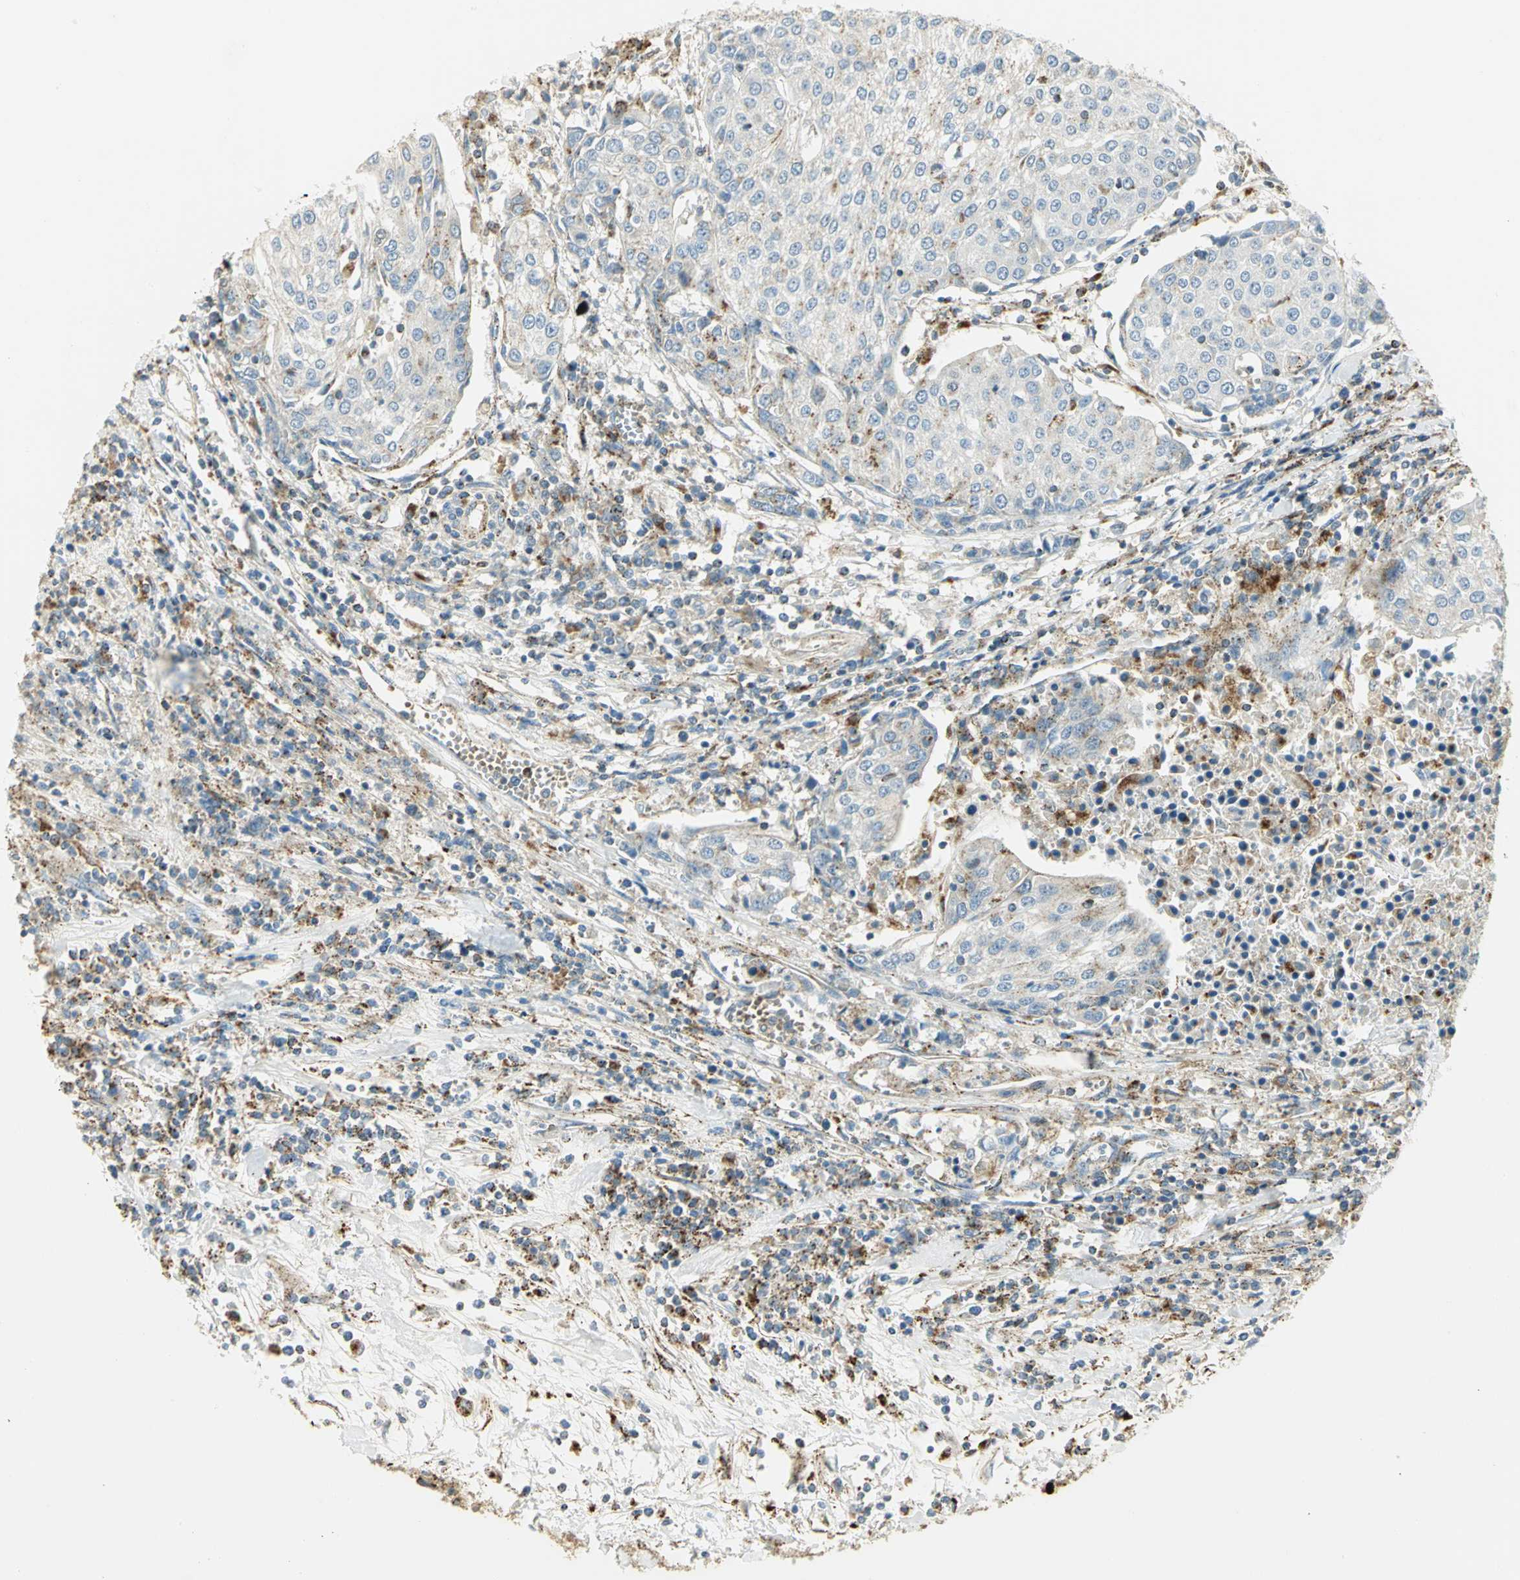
{"staining": {"intensity": "weak", "quantity": "25%-75%", "location": "cytoplasmic/membranous"}, "tissue": "urothelial cancer", "cell_type": "Tumor cells", "image_type": "cancer", "snomed": [{"axis": "morphology", "description": "Urothelial carcinoma, High grade"}, {"axis": "topography", "description": "Urinary bladder"}], "caption": "Immunohistochemistry image of neoplastic tissue: high-grade urothelial carcinoma stained using immunohistochemistry exhibits low levels of weak protein expression localized specifically in the cytoplasmic/membranous of tumor cells, appearing as a cytoplasmic/membranous brown color.", "gene": "ARSA", "patient": {"sex": "female", "age": 85}}